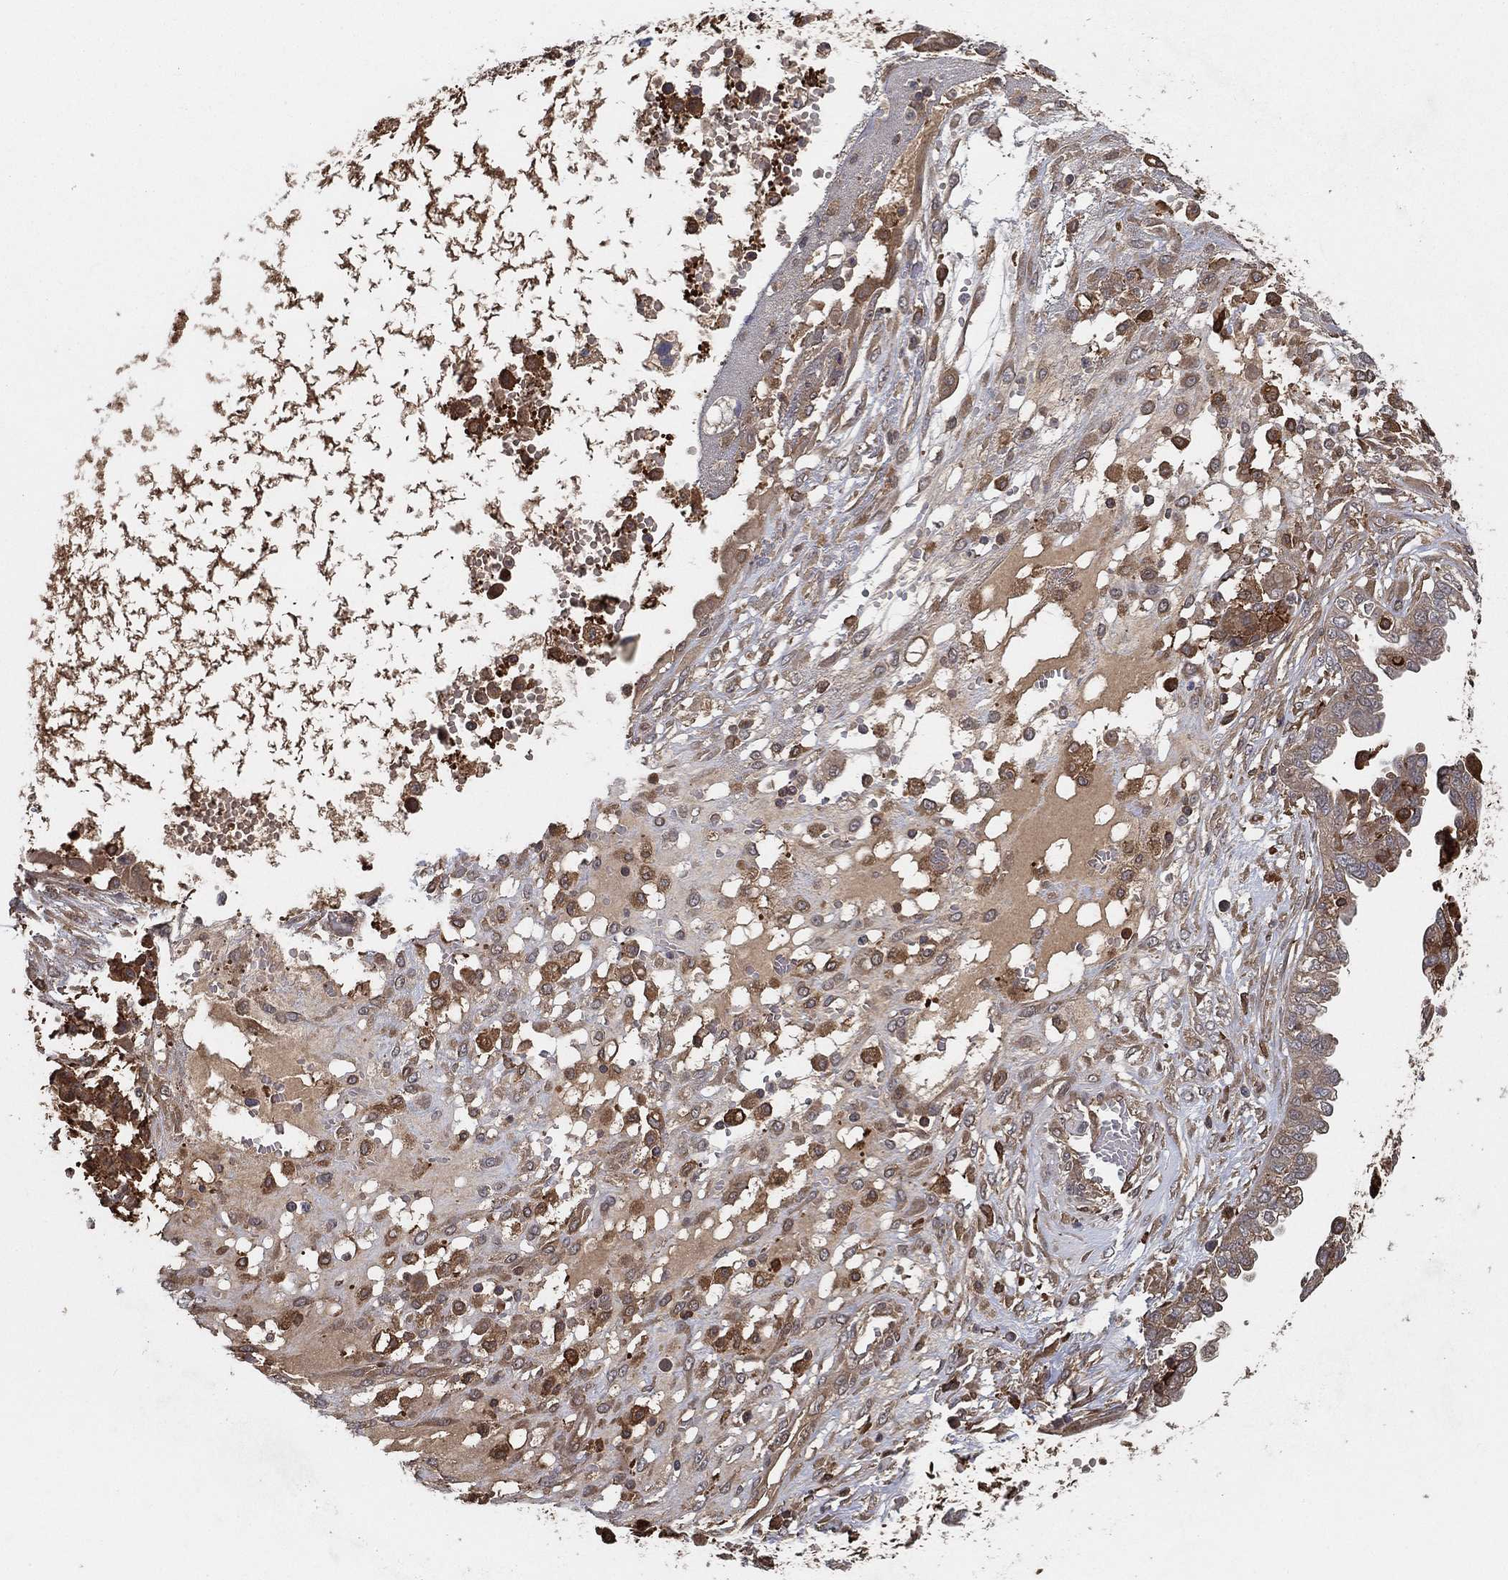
{"staining": {"intensity": "strong", "quantity": "<25%", "location": "cytoplasmic/membranous"}, "tissue": "ovarian cancer", "cell_type": "Tumor cells", "image_type": "cancer", "snomed": [{"axis": "morphology", "description": "Cystadenocarcinoma, serous, NOS"}, {"axis": "topography", "description": "Ovary"}], "caption": "Protein staining of ovarian cancer (serous cystadenocarcinoma) tissue exhibits strong cytoplasmic/membranous staining in about <25% of tumor cells.", "gene": "PSMG4", "patient": {"sex": "female", "age": 67}}